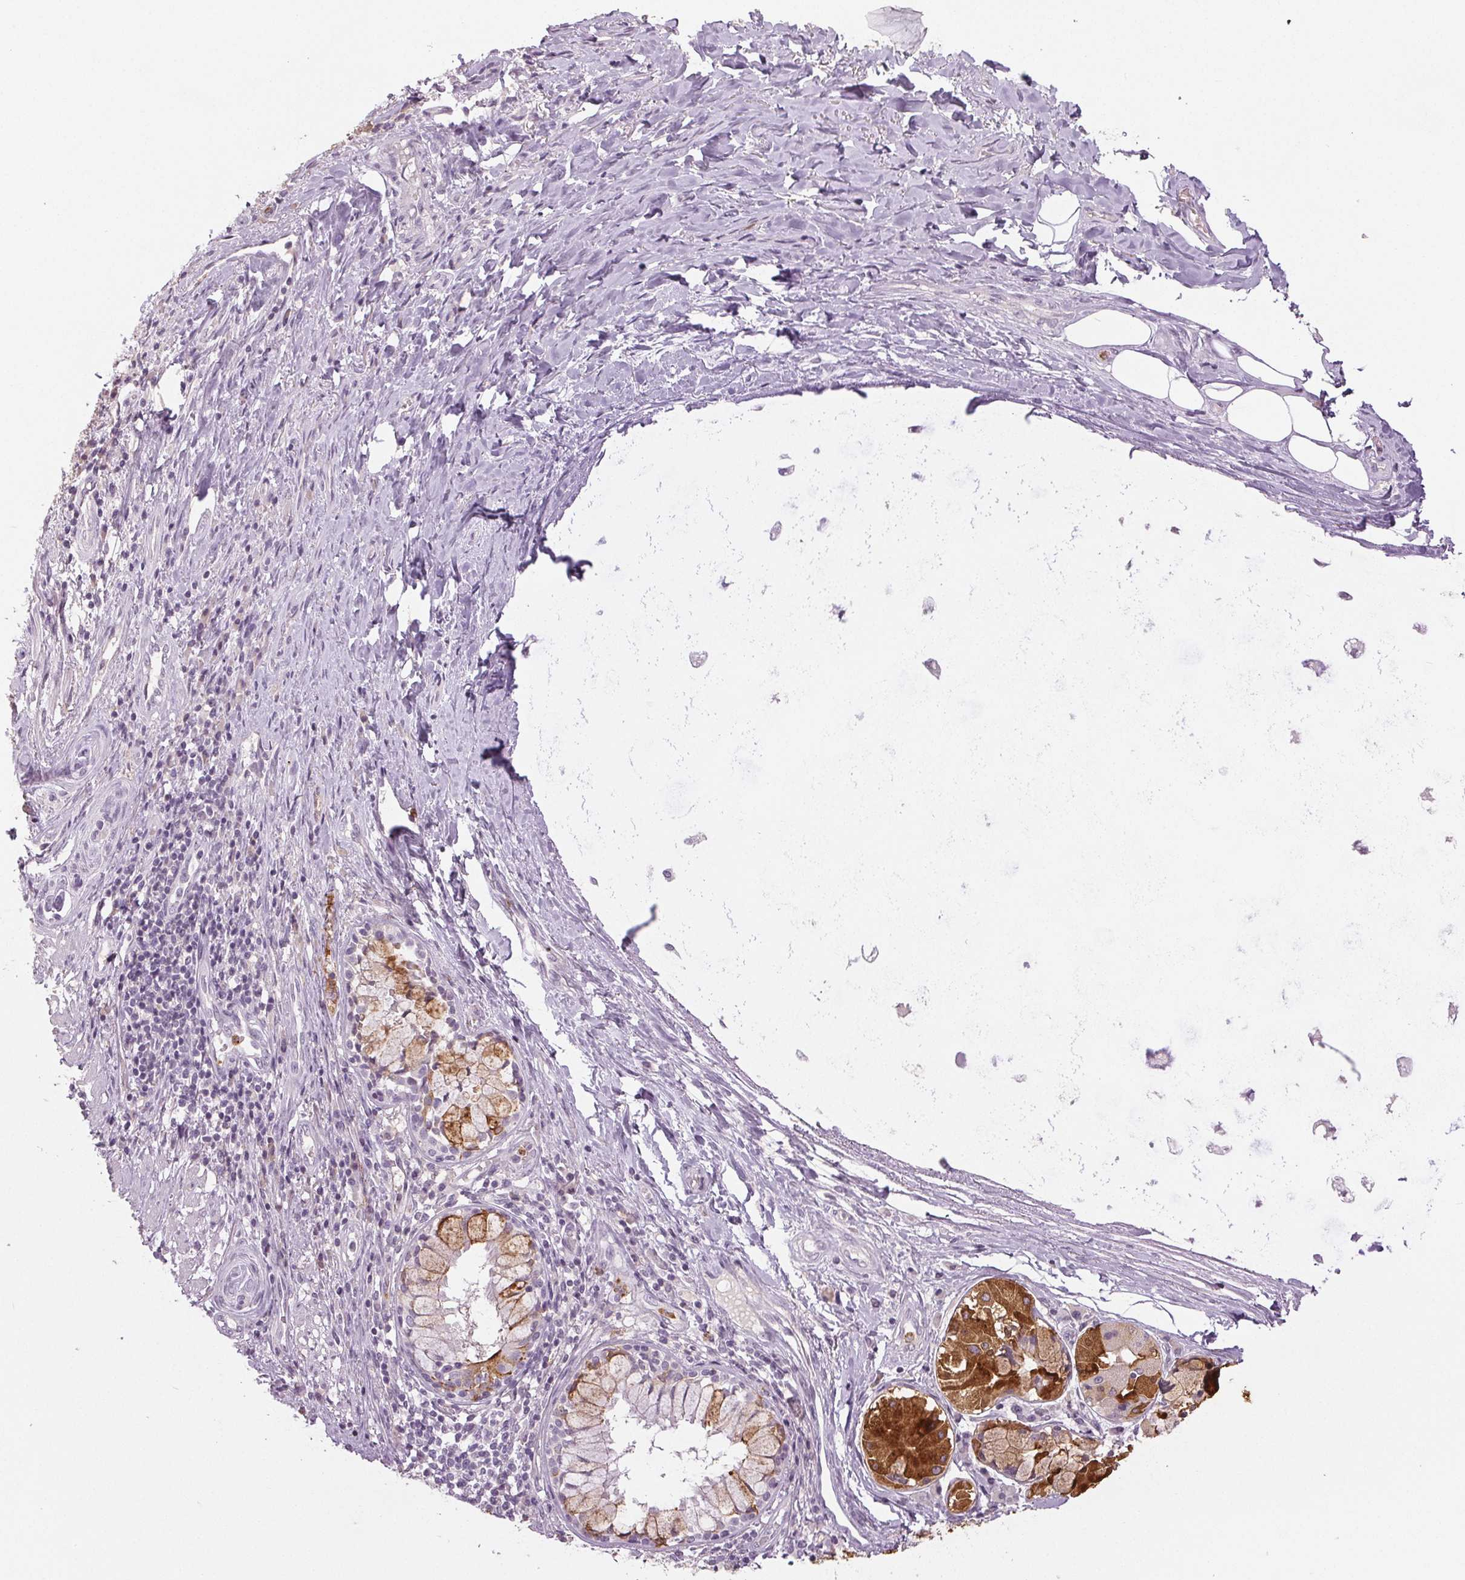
{"staining": {"intensity": "negative", "quantity": "none", "location": "none"}, "tissue": "adipose tissue", "cell_type": "Adipocytes", "image_type": "normal", "snomed": [{"axis": "morphology", "description": "Normal tissue, NOS"}, {"axis": "topography", "description": "Cartilage tissue"}, {"axis": "topography", "description": "Bronchus"}], "caption": "Adipose tissue stained for a protein using IHC demonstrates no expression adipocytes.", "gene": "LTF", "patient": {"sex": "male", "age": 64}}